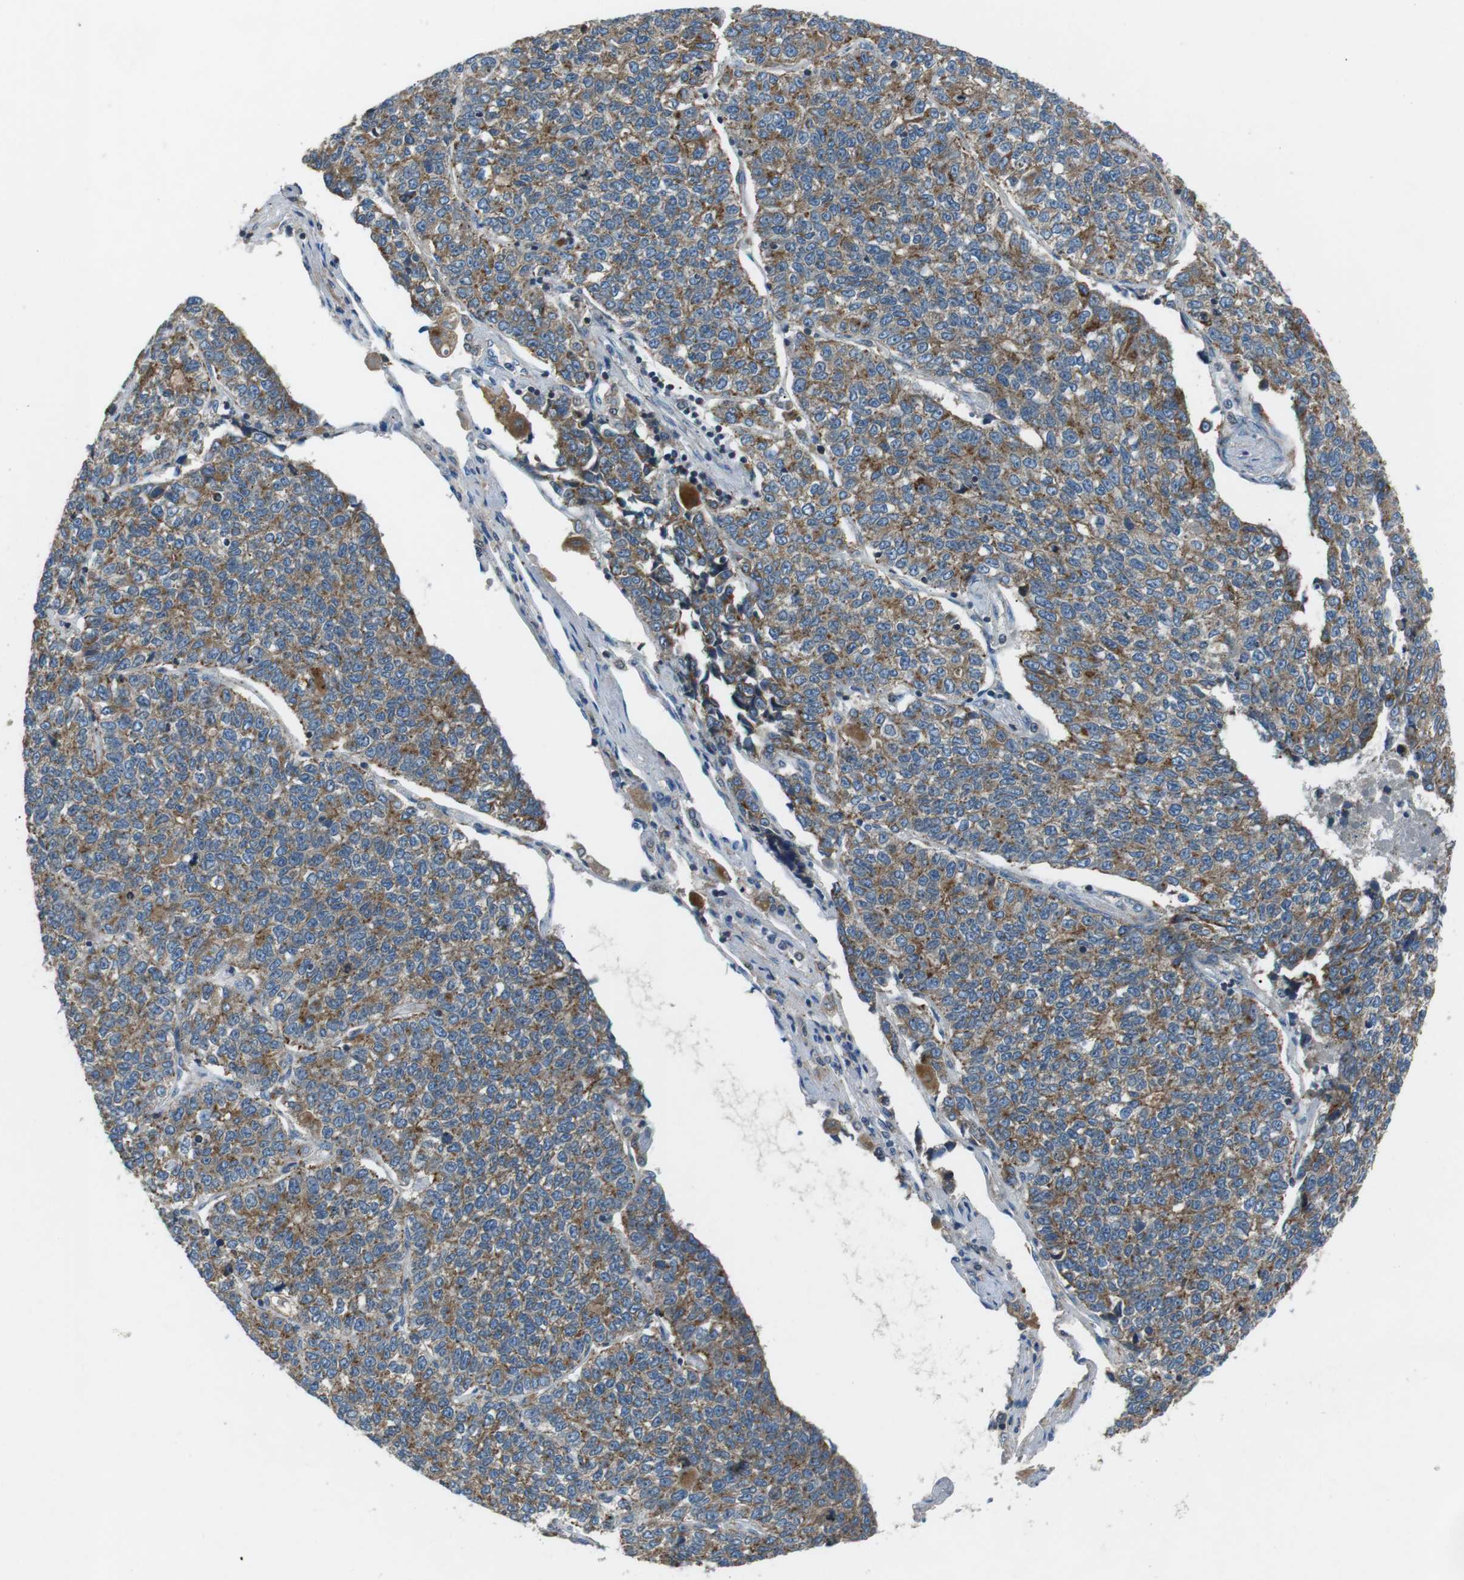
{"staining": {"intensity": "moderate", "quantity": ">75%", "location": "cytoplasmic/membranous"}, "tissue": "lung cancer", "cell_type": "Tumor cells", "image_type": "cancer", "snomed": [{"axis": "morphology", "description": "Adenocarcinoma, NOS"}, {"axis": "topography", "description": "Lung"}], "caption": "Protein expression analysis of lung cancer shows moderate cytoplasmic/membranous staining in approximately >75% of tumor cells.", "gene": "FAM3B", "patient": {"sex": "male", "age": 49}}